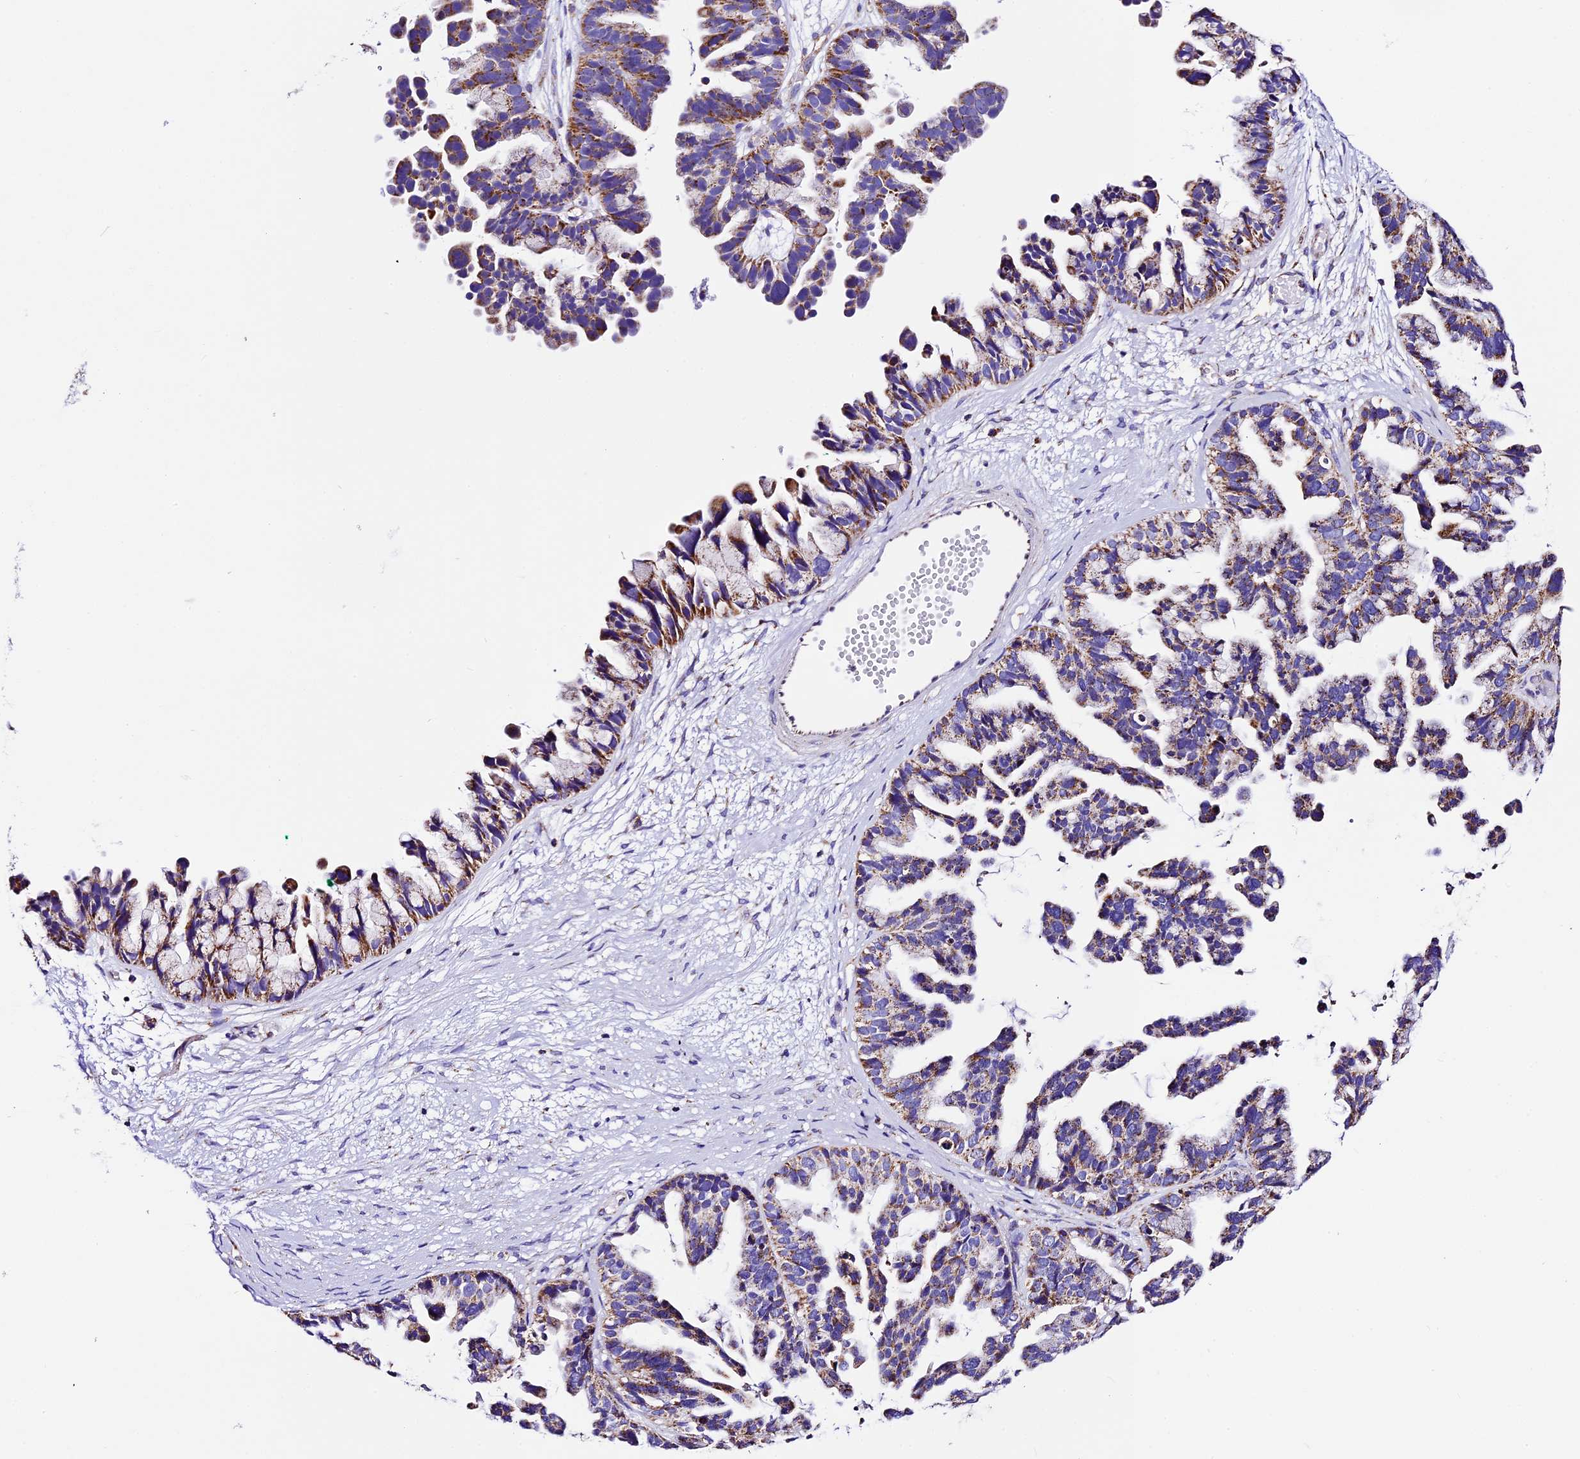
{"staining": {"intensity": "moderate", "quantity": ">75%", "location": "cytoplasmic/membranous"}, "tissue": "ovarian cancer", "cell_type": "Tumor cells", "image_type": "cancer", "snomed": [{"axis": "morphology", "description": "Cystadenocarcinoma, serous, NOS"}, {"axis": "topography", "description": "Ovary"}], "caption": "Human ovarian cancer (serous cystadenocarcinoma) stained with a protein marker displays moderate staining in tumor cells.", "gene": "DCAF5", "patient": {"sex": "female", "age": 56}}